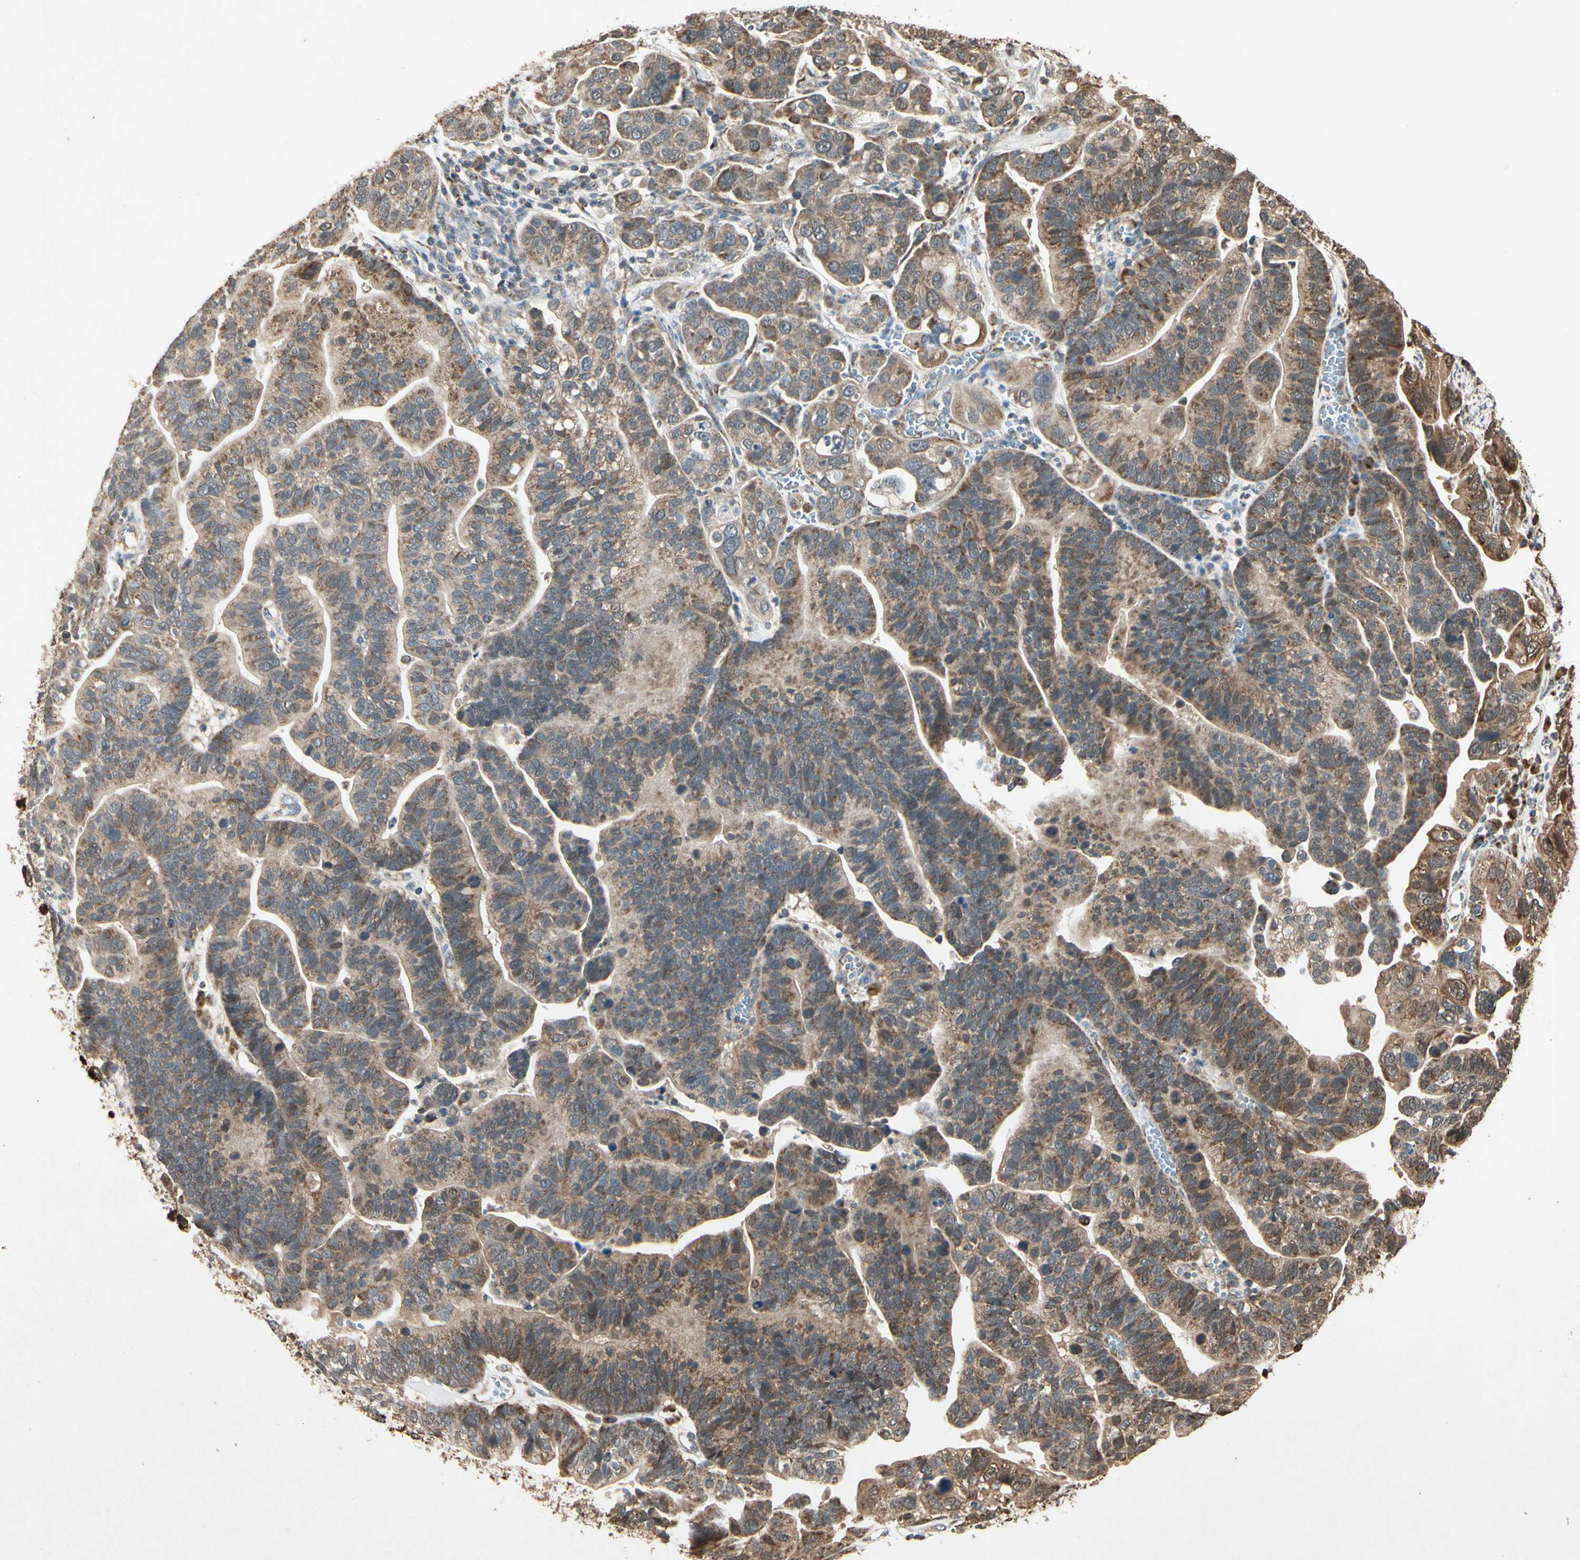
{"staining": {"intensity": "moderate", "quantity": ">75%", "location": "cytoplasmic/membranous"}, "tissue": "ovarian cancer", "cell_type": "Tumor cells", "image_type": "cancer", "snomed": [{"axis": "morphology", "description": "Cystadenocarcinoma, serous, NOS"}, {"axis": "topography", "description": "Ovary"}], "caption": "Protein staining of serous cystadenocarcinoma (ovarian) tissue reveals moderate cytoplasmic/membranous expression in approximately >75% of tumor cells.", "gene": "PRDX5", "patient": {"sex": "female", "age": 56}}